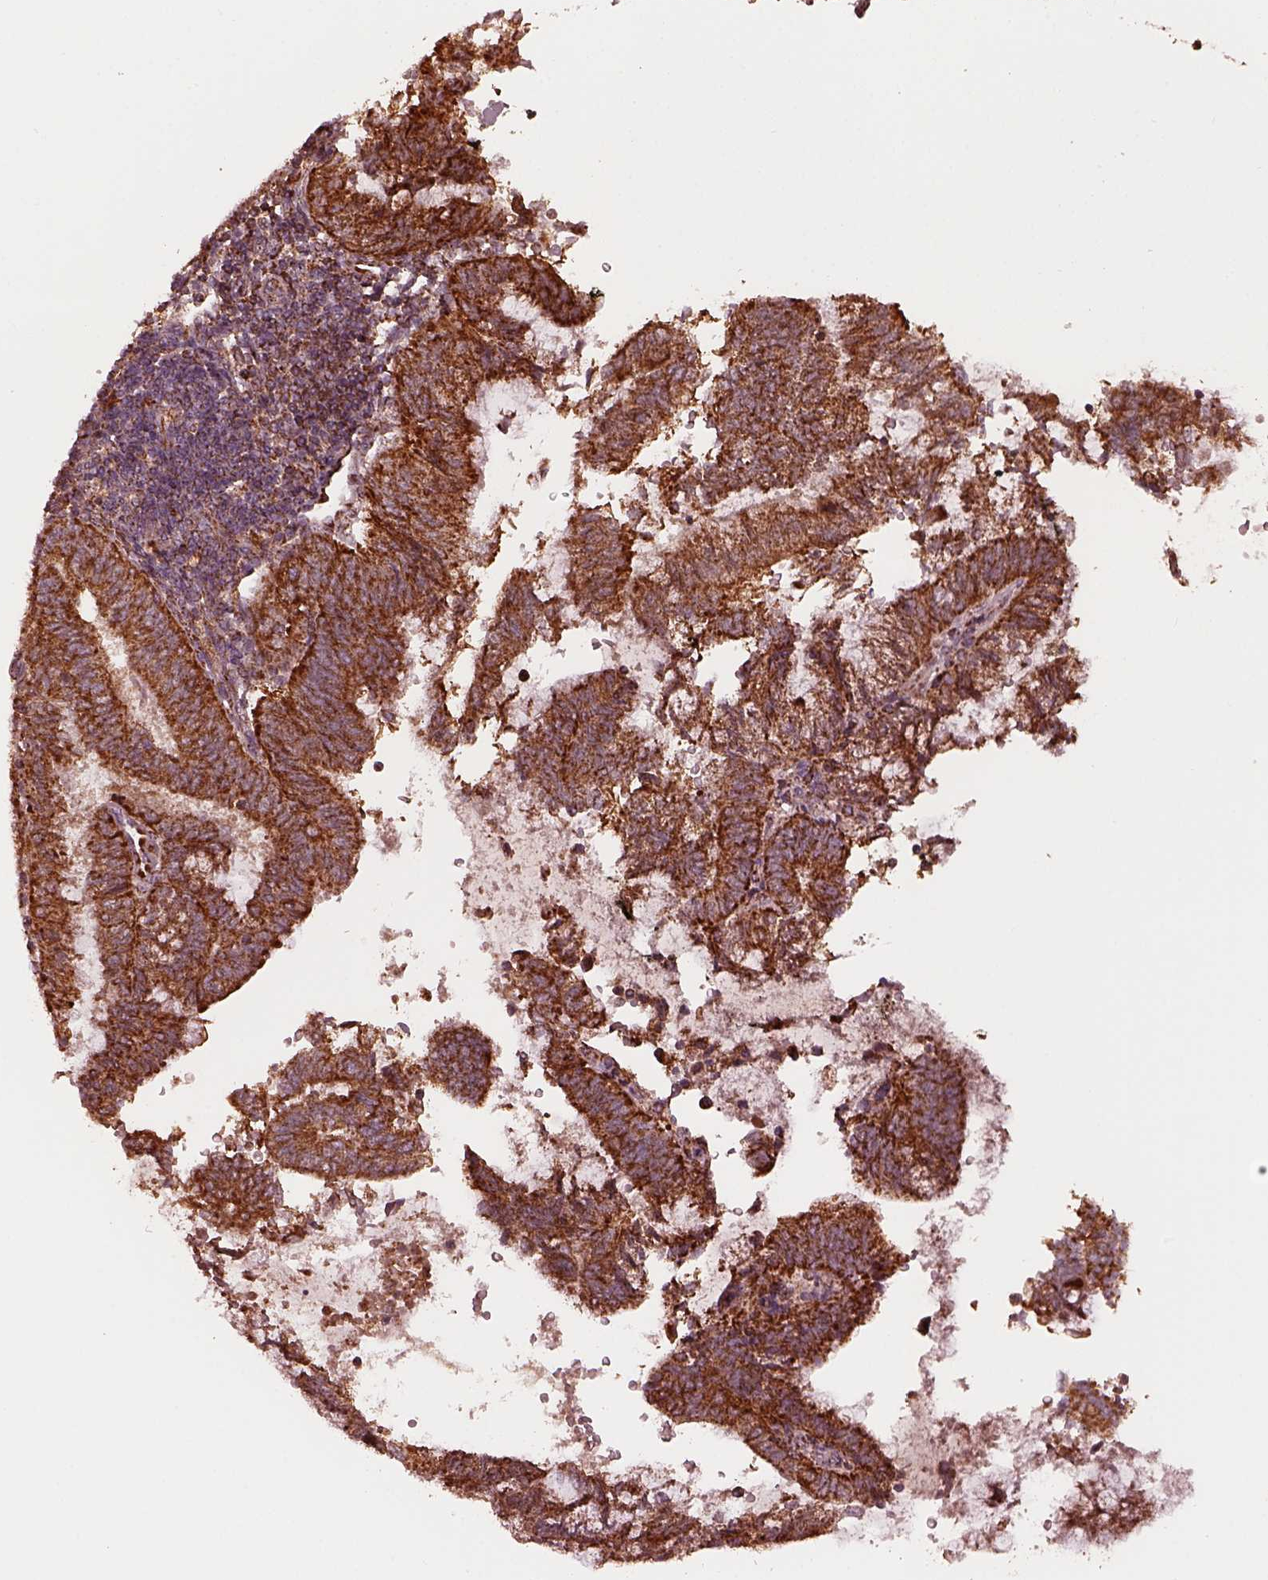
{"staining": {"intensity": "strong", "quantity": ">75%", "location": "cytoplasmic/membranous"}, "tissue": "endometrial cancer", "cell_type": "Tumor cells", "image_type": "cancer", "snomed": [{"axis": "morphology", "description": "Adenocarcinoma, NOS"}, {"axis": "topography", "description": "Endometrium"}], "caption": "Immunohistochemistry photomicrograph of human adenocarcinoma (endometrial) stained for a protein (brown), which displays high levels of strong cytoplasmic/membranous staining in about >75% of tumor cells.", "gene": "NDUFB10", "patient": {"sex": "female", "age": 65}}